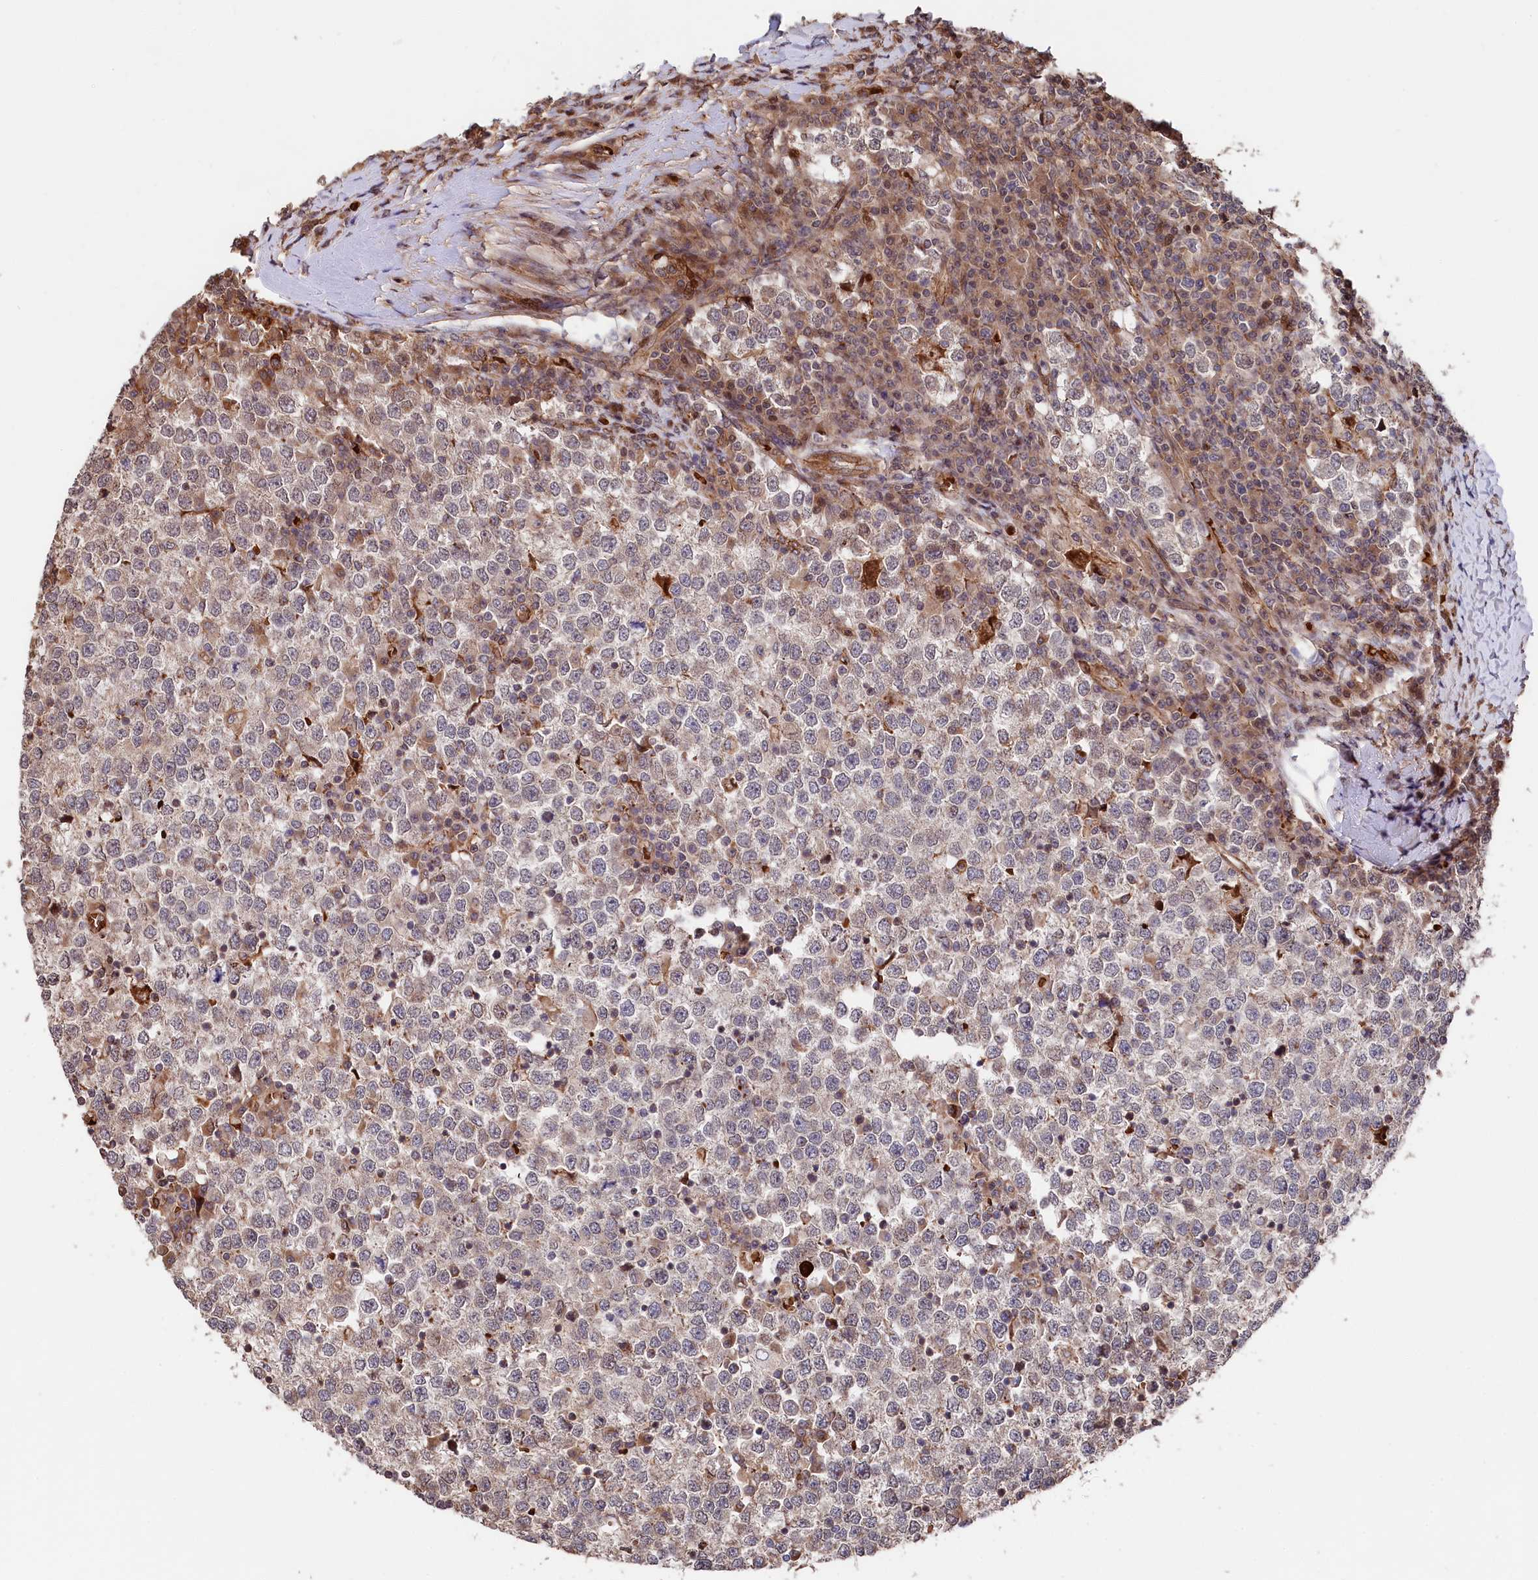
{"staining": {"intensity": "weak", "quantity": "25%-75%", "location": "cytoplasmic/membranous"}, "tissue": "testis cancer", "cell_type": "Tumor cells", "image_type": "cancer", "snomed": [{"axis": "morphology", "description": "Seminoma, NOS"}, {"axis": "topography", "description": "Testis"}], "caption": "Immunohistochemistry image of neoplastic tissue: human testis cancer (seminoma) stained using immunohistochemistry shows low levels of weak protein expression localized specifically in the cytoplasmic/membranous of tumor cells, appearing as a cytoplasmic/membranous brown color.", "gene": "TNKS1BP1", "patient": {"sex": "male", "age": 65}}